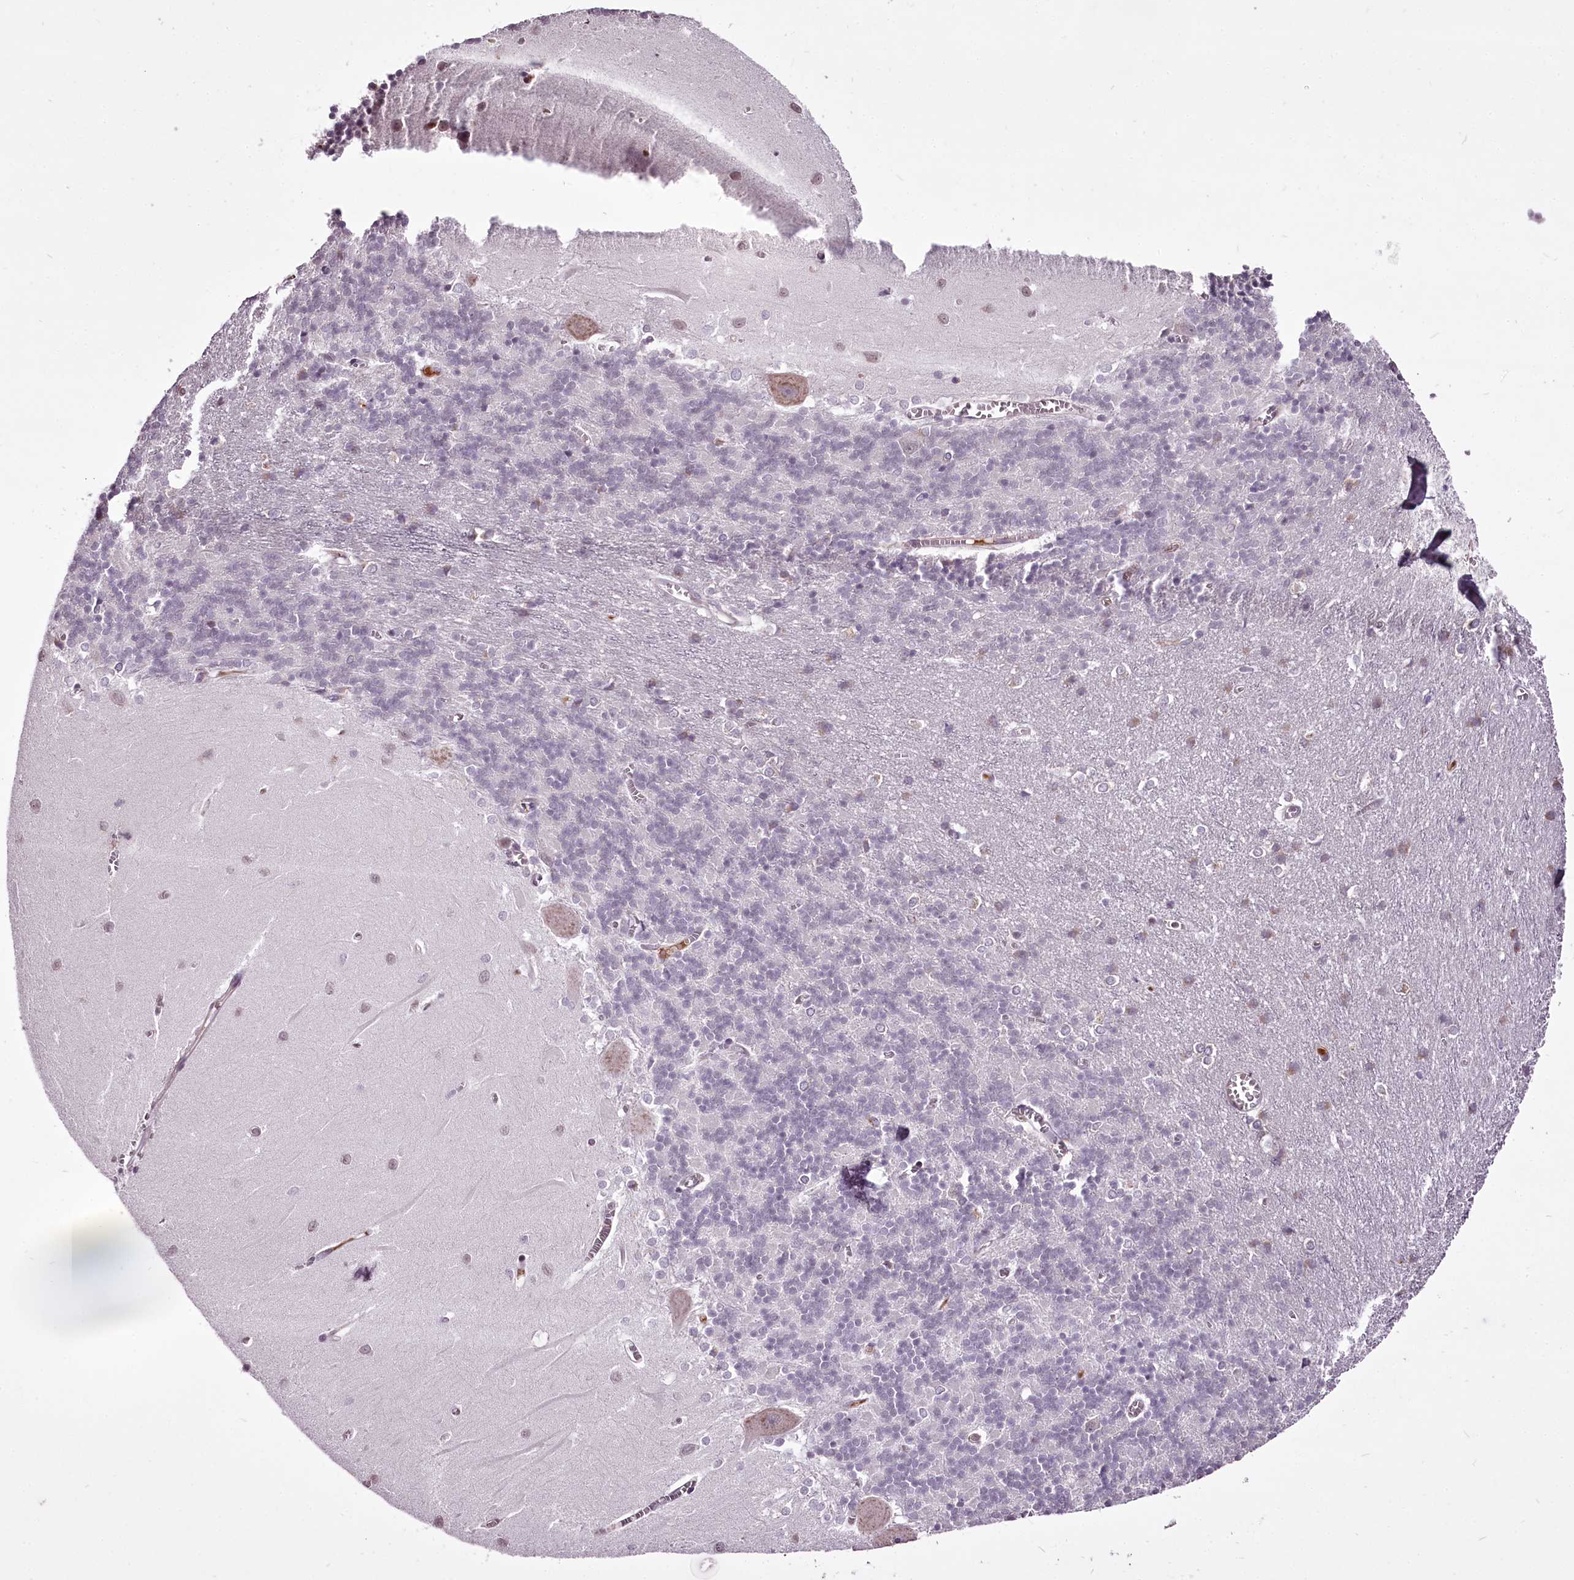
{"staining": {"intensity": "negative", "quantity": "none", "location": "none"}, "tissue": "cerebellum", "cell_type": "Cells in granular layer", "image_type": "normal", "snomed": [{"axis": "morphology", "description": "Normal tissue, NOS"}, {"axis": "topography", "description": "Cerebellum"}], "caption": "The histopathology image demonstrates no significant positivity in cells in granular layer of cerebellum. Brightfield microscopy of IHC stained with DAB (brown) and hematoxylin (blue), captured at high magnification.", "gene": "C1orf56", "patient": {"sex": "male", "age": 37}}